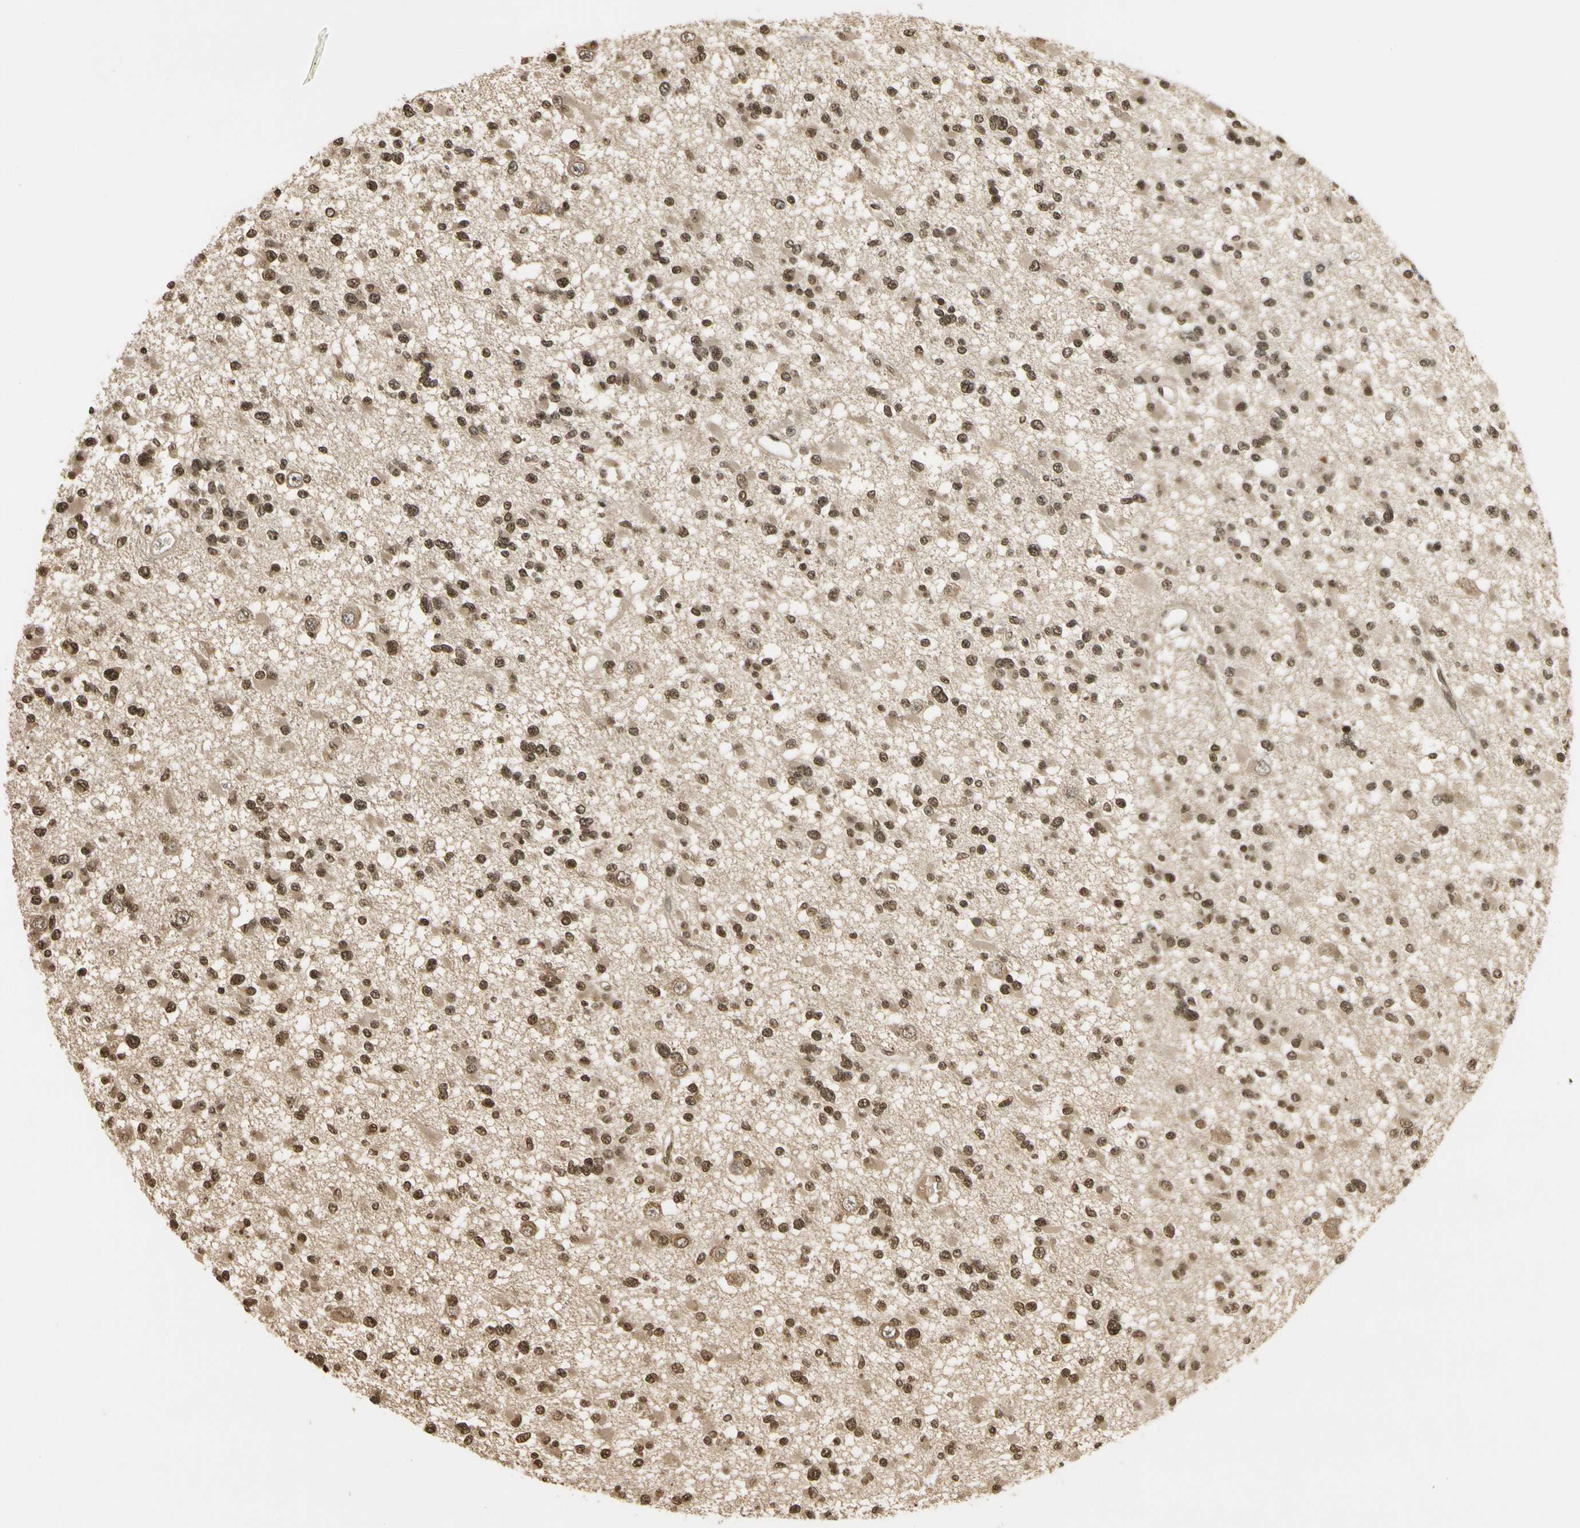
{"staining": {"intensity": "moderate", "quantity": ">75%", "location": "cytoplasmic/membranous,nuclear"}, "tissue": "glioma", "cell_type": "Tumor cells", "image_type": "cancer", "snomed": [{"axis": "morphology", "description": "Glioma, malignant, Low grade"}, {"axis": "topography", "description": "Brain"}], "caption": "An image of malignant low-grade glioma stained for a protein displays moderate cytoplasmic/membranous and nuclear brown staining in tumor cells.", "gene": "SOD1", "patient": {"sex": "female", "age": 22}}